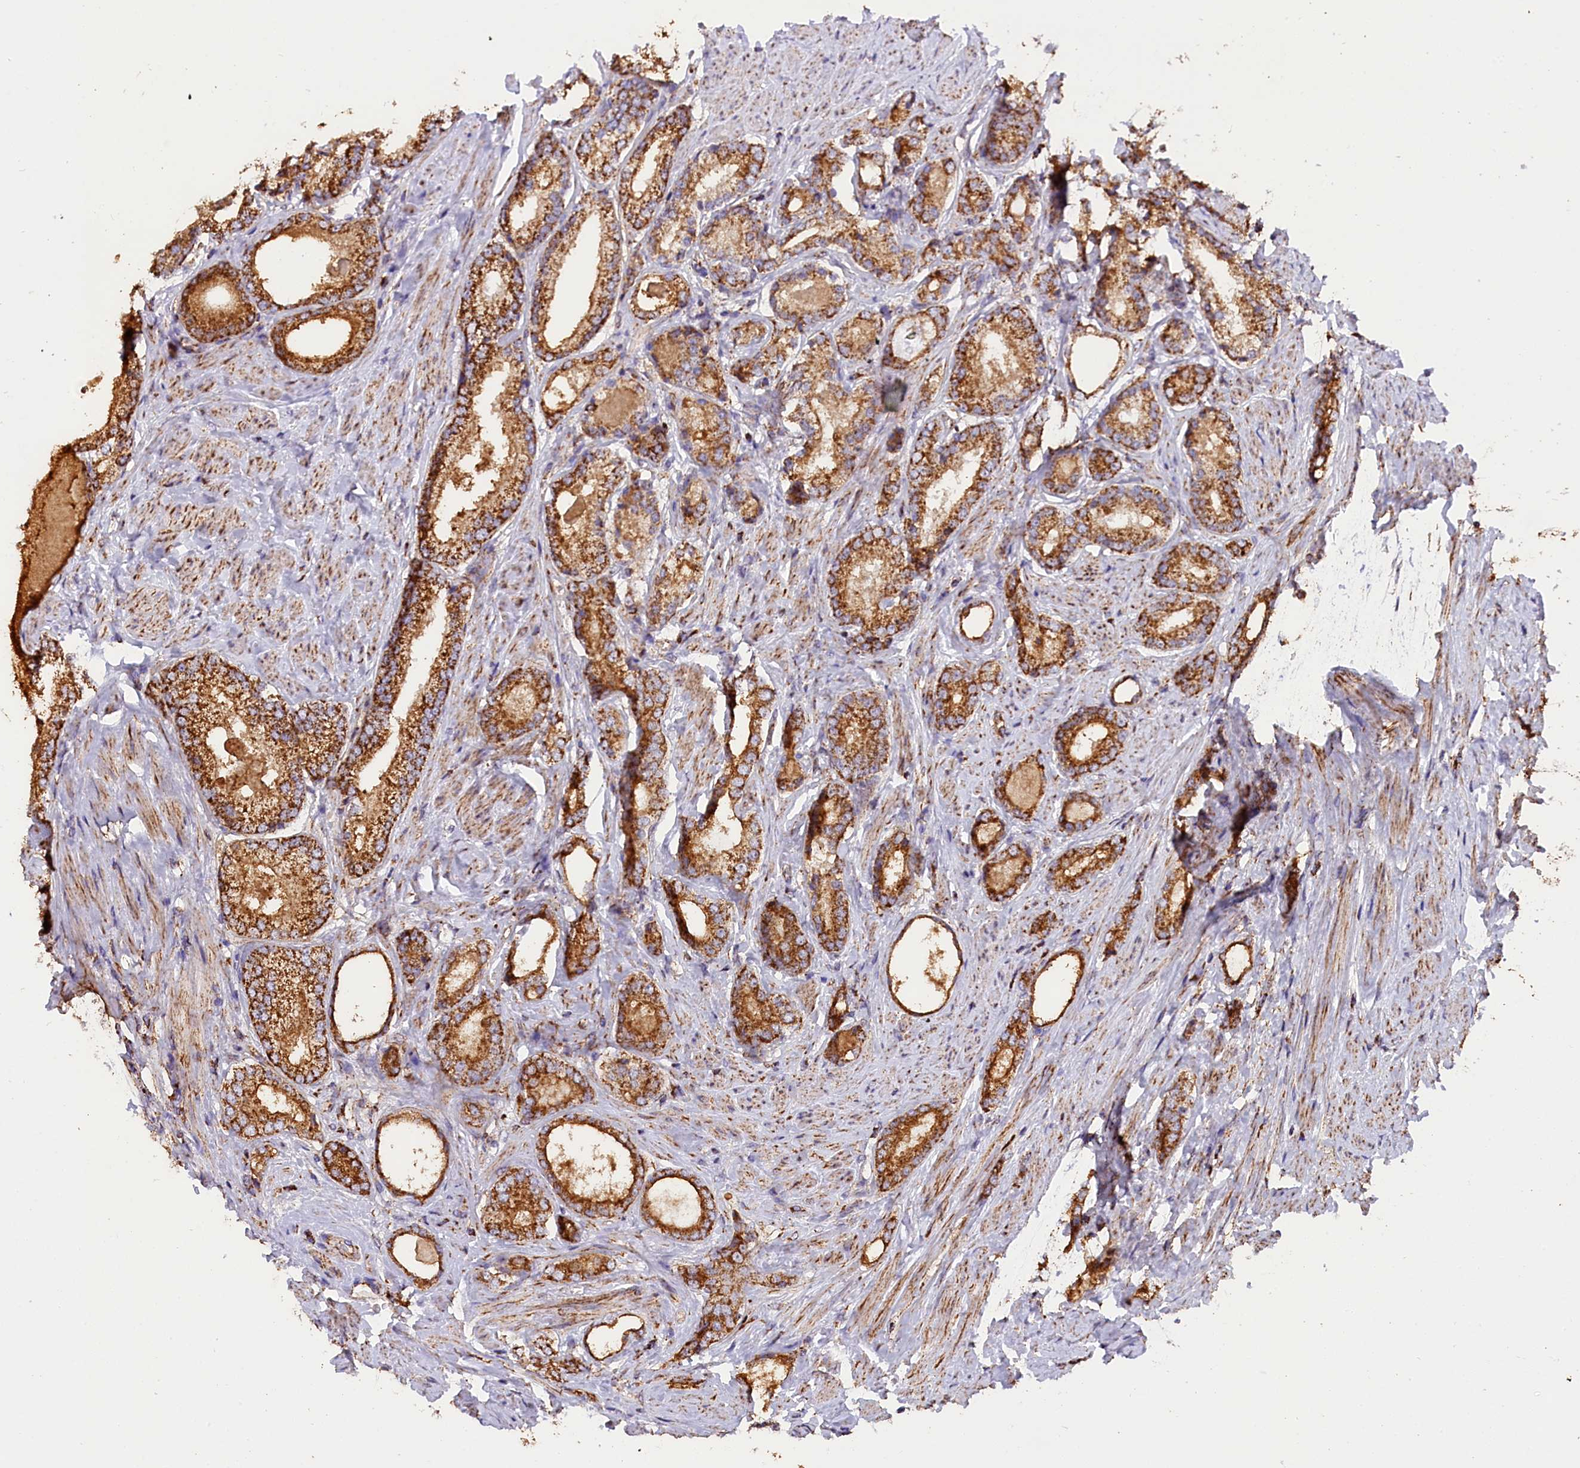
{"staining": {"intensity": "strong", "quantity": ">75%", "location": "cytoplasmic/membranous"}, "tissue": "prostate cancer", "cell_type": "Tumor cells", "image_type": "cancer", "snomed": [{"axis": "morphology", "description": "Adenocarcinoma, Low grade"}, {"axis": "topography", "description": "Prostate"}], "caption": "Immunohistochemical staining of human prostate cancer exhibits high levels of strong cytoplasmic/membranous protein positivity in approximately >75% of tumor cells.", "gene": "NDUFA8", "patient": {"sex": "male", "age": 68}}